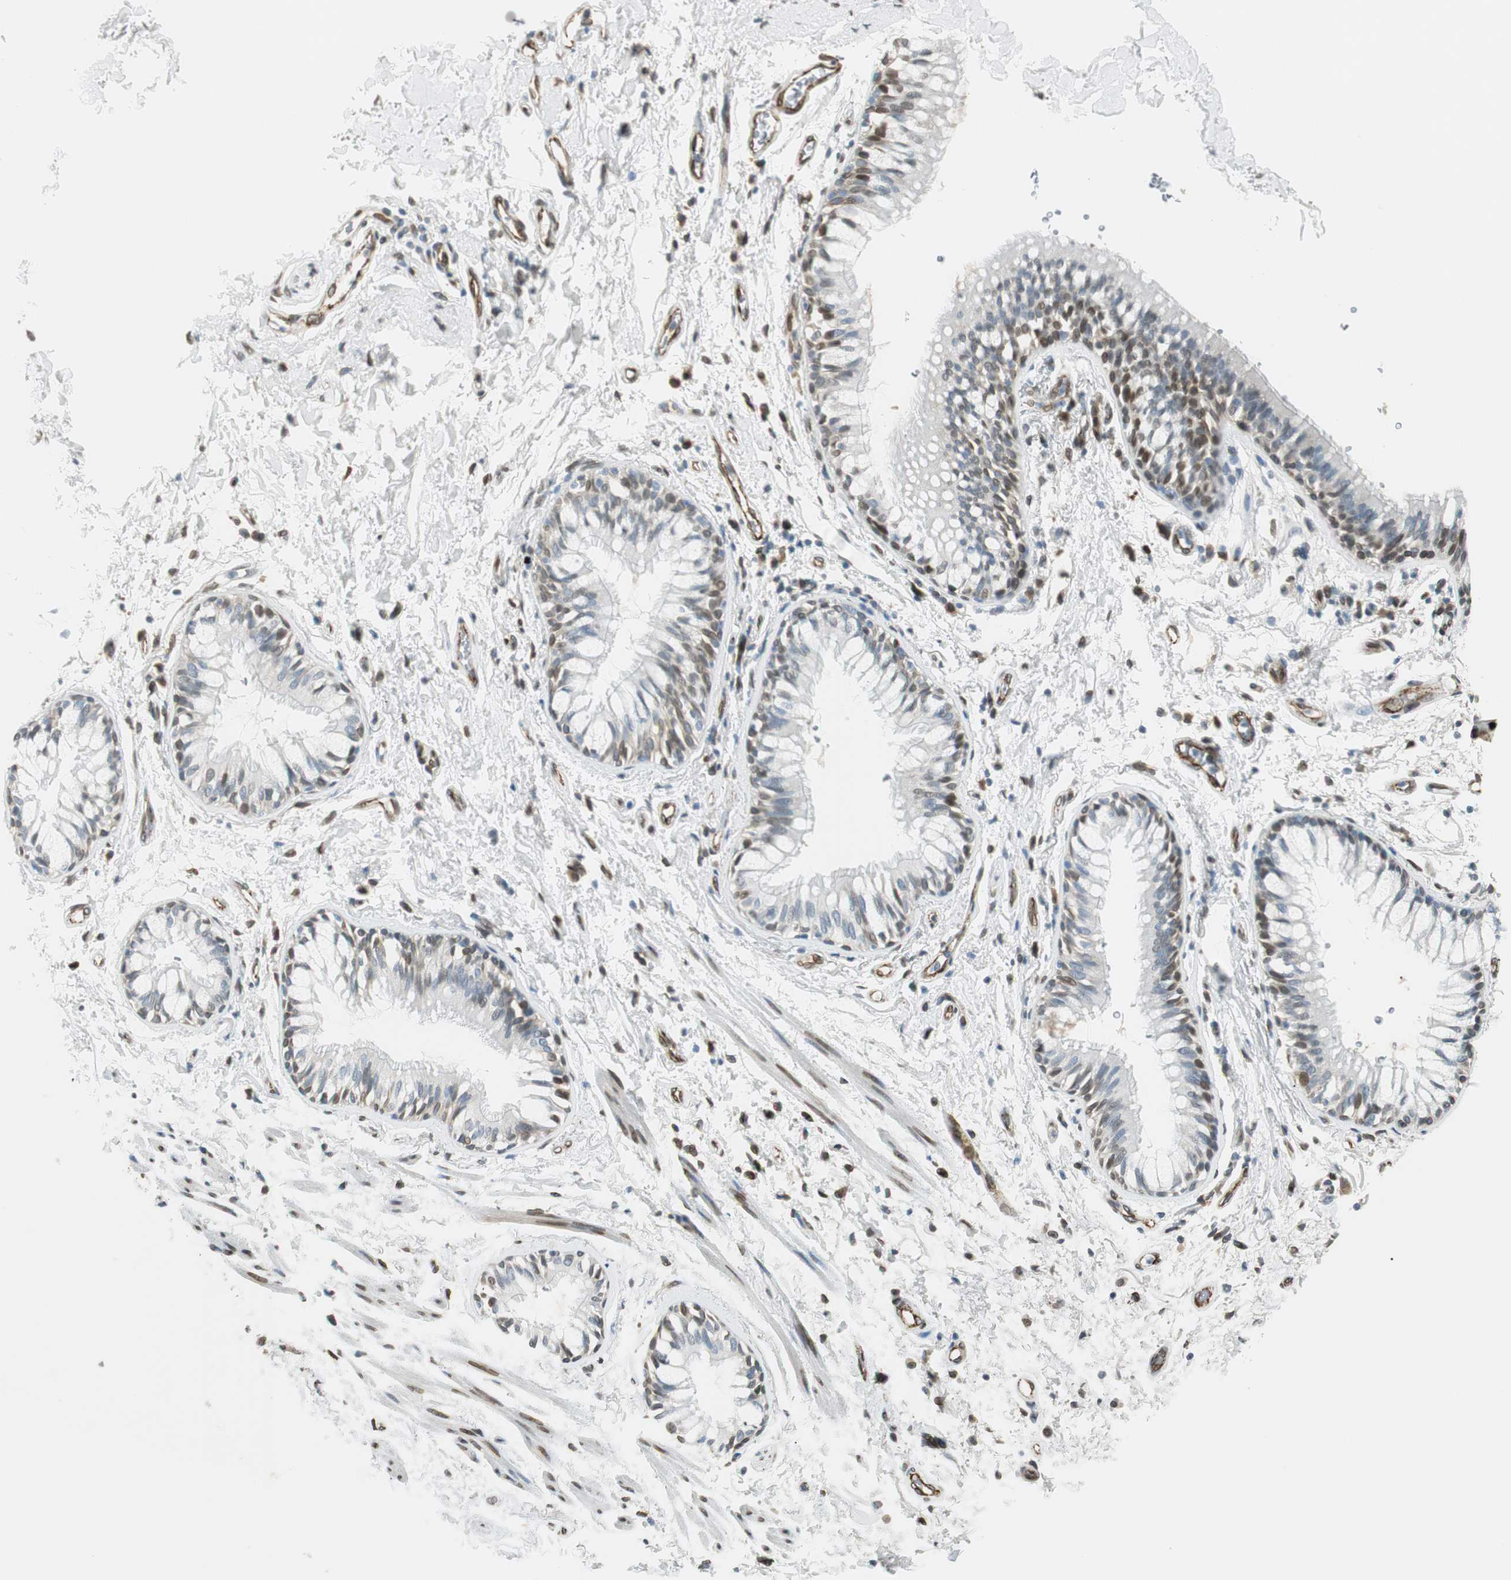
{"staining": {"intensity": "weak", "quantity": ">75%", "location": "nuclear"}, "tissue": "adipose tissue", "cell_type": "Adipocytes", "image_type": "normal", "snomed": [{"axis": "morphology", "description": "Normal tissue, NOS"}, {"axis": "topography", "description": "Cartilage tissue"}, {"axis": "topography", "description": "Bronchus"}], "caption": "Immunohistochemical staining of normal adipose tissue demonstrates low levels of weak nuclear positivity in about >75% of adipocytes. (DAB (3,3'-diaminobenzidine) = brown stain, brightfield microscopy at high magnification).", "gene": "TMEM260", "patient": {"sex": "female", "age": 73}}